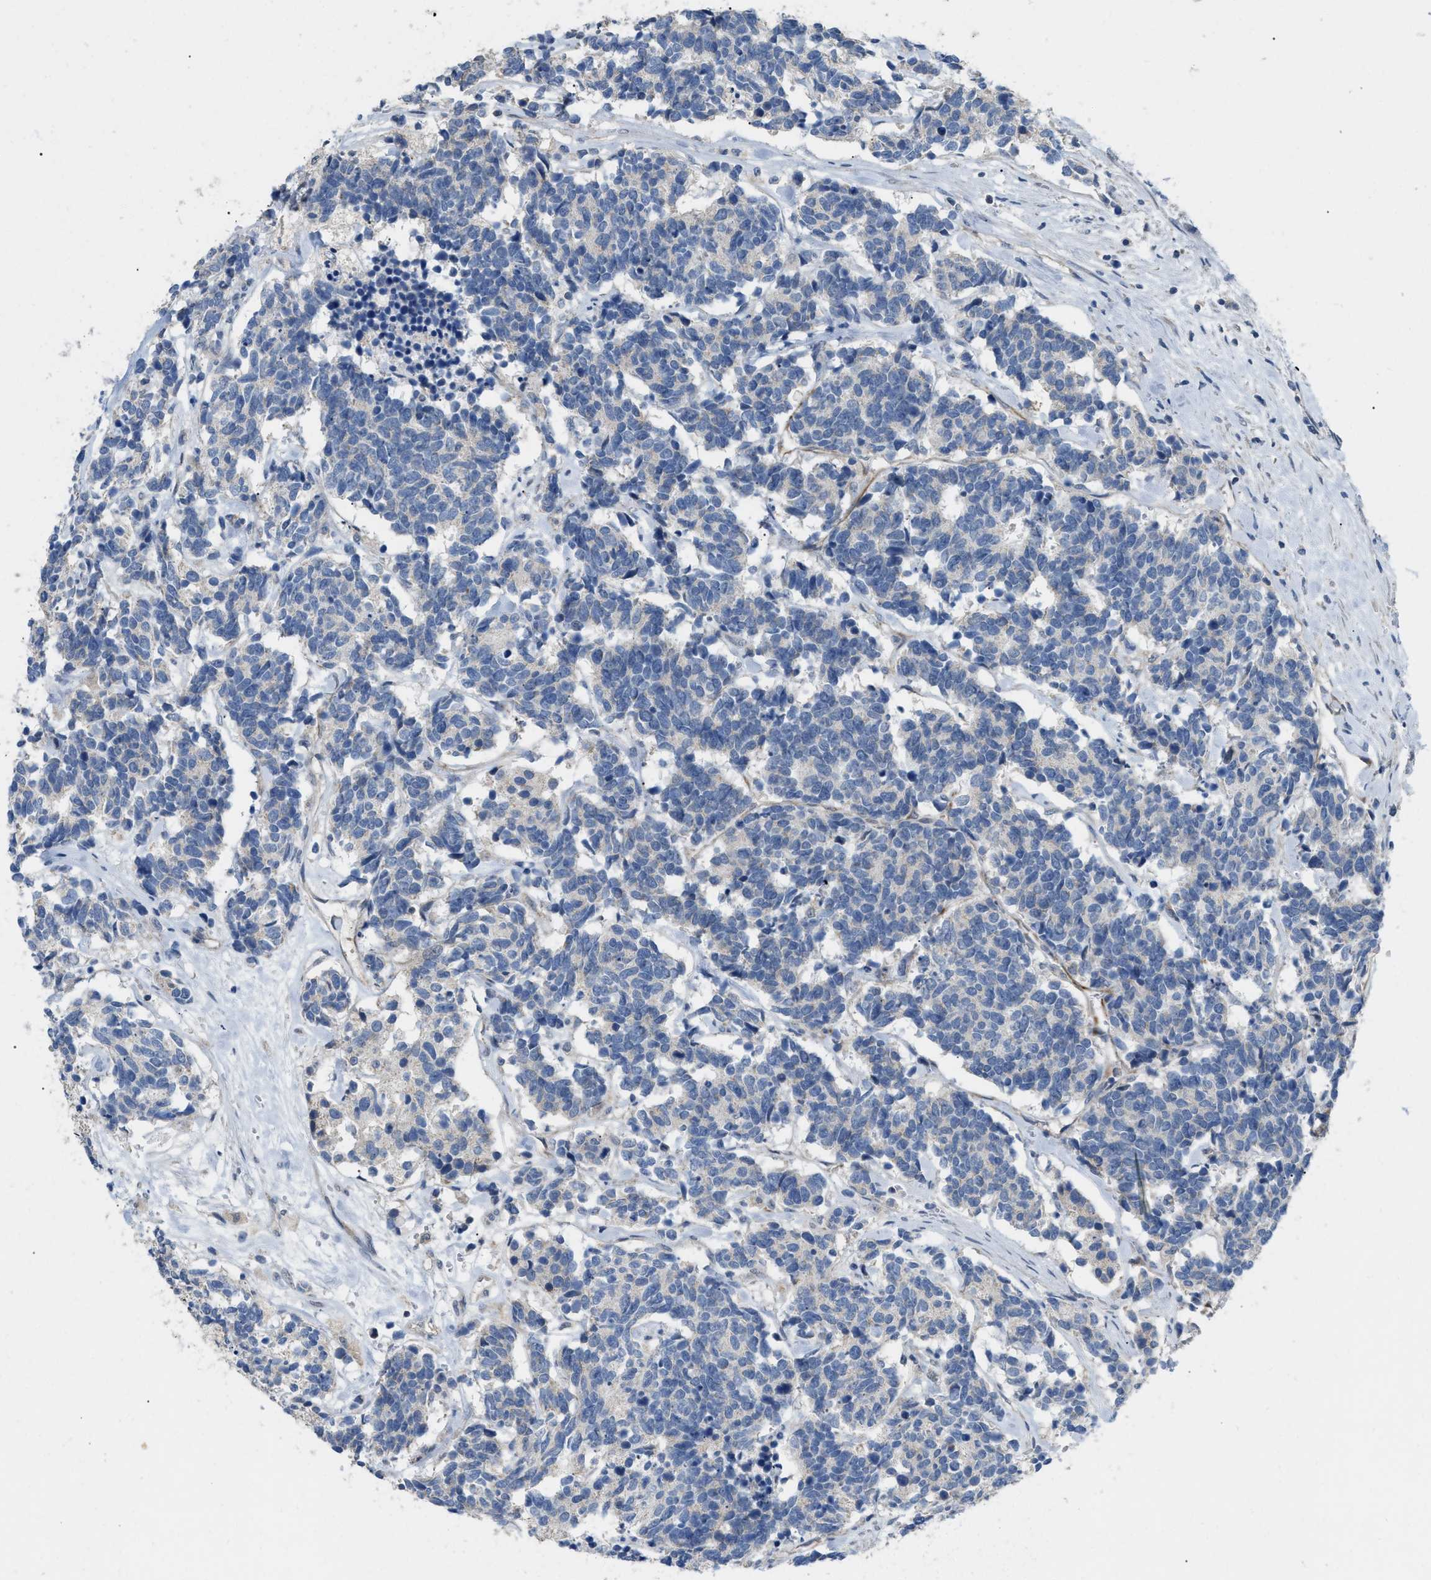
{"staining": {"intensity": "negative", "quantity": "none", "location": "none"}, "tissue": "carcinoid", "cell_type": "Tumor cells", "image_type": "cancer", "snomed": [{"axis": "morphology", "description": "Carcinoma, NOS"}, {"axis": "morphology", "description": "Carcinoid, malignant, NOS"}, {"axis": "topography", "description": "Urinary bladder"}], "caption": "IHC histopathology image of neoplastic tissue: malignant carcinoid stained with DAB exhibits no significant protein staining in tumor cells. (DAB (3,3'-diaminobenzidine) immunohistochemistry visualized using brightfield microscopy, high magnification).", "gene": "DHX58", "patient": {"sex": "male", "age": 57}}